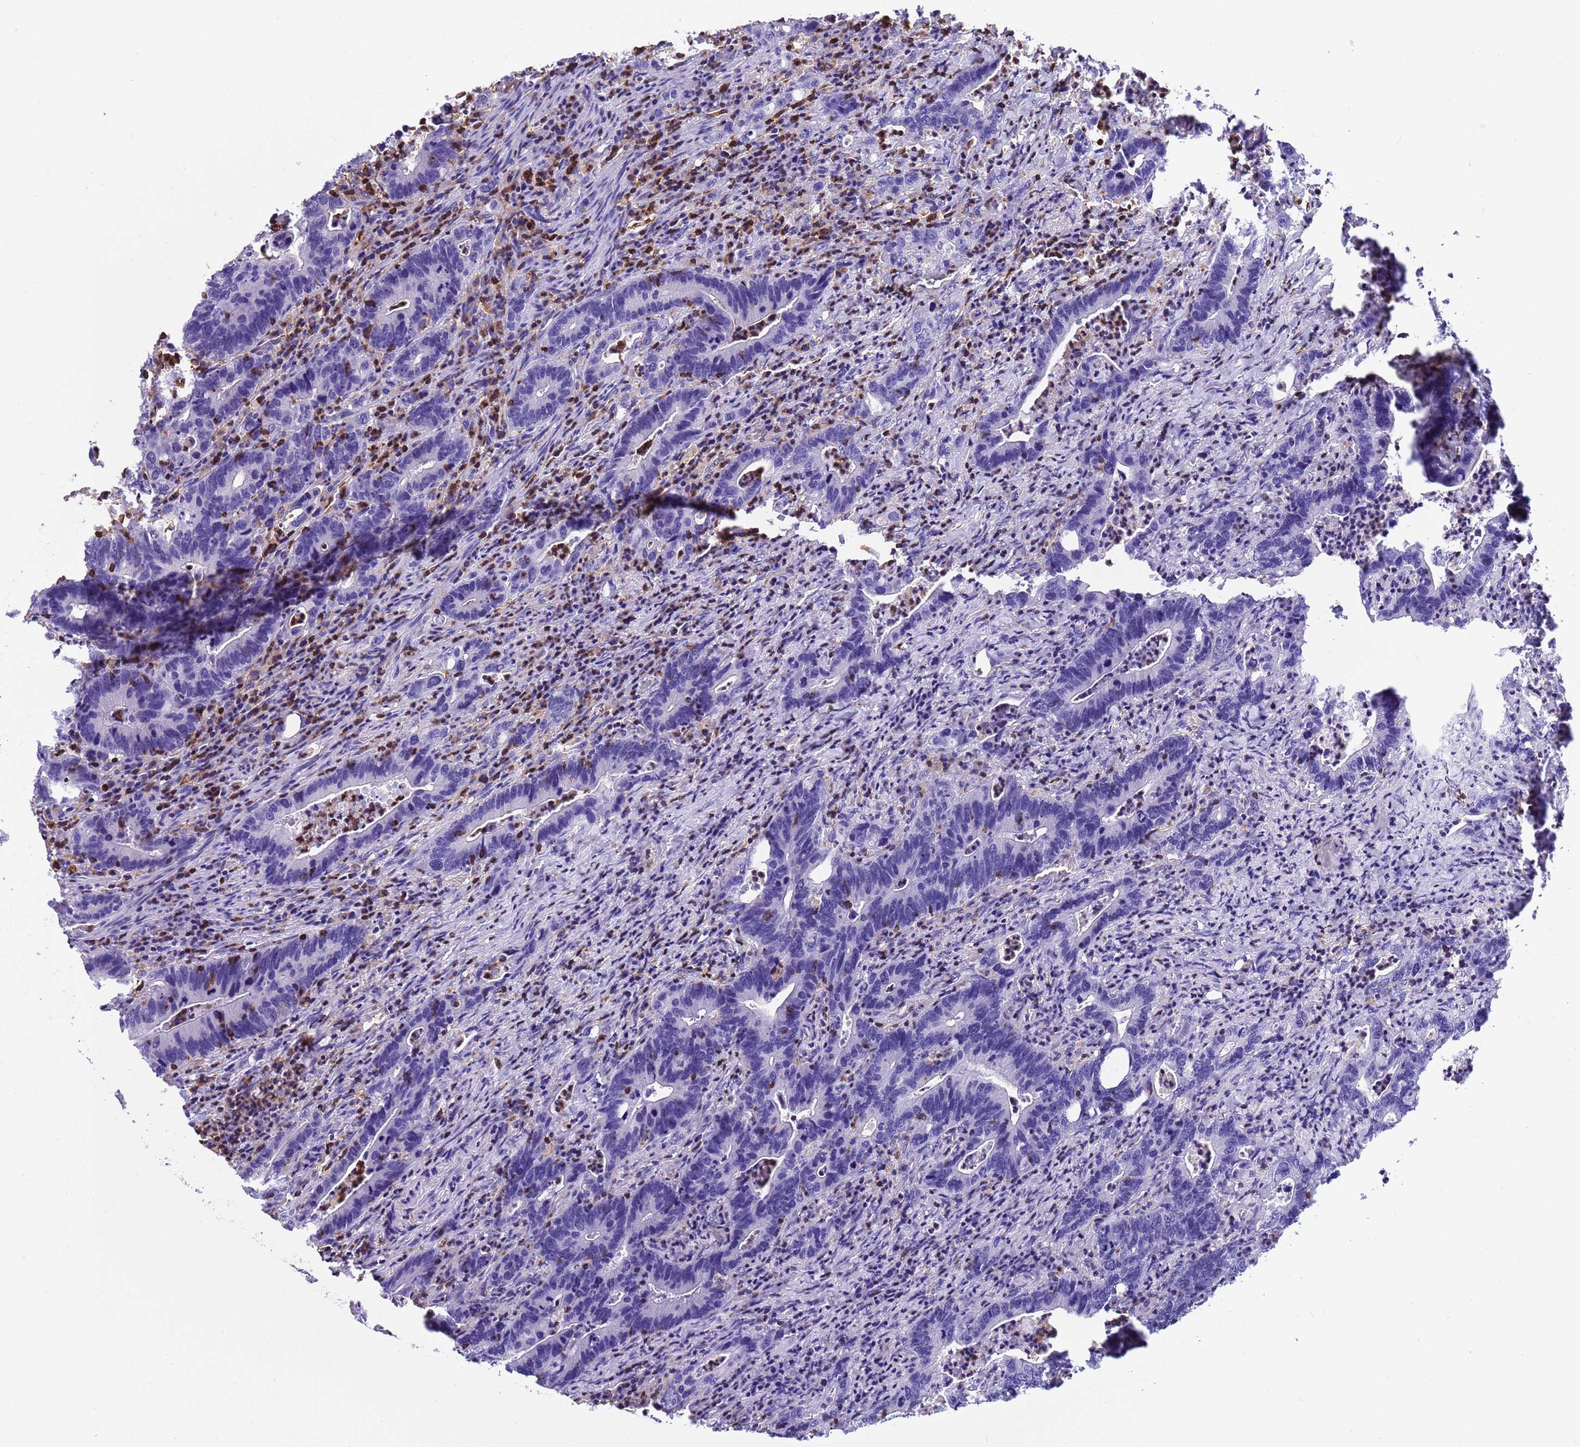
{"staining": {"intensity": "negative", "quantity": "none", "location": "none"}, "tissue": "colorectal cancer", "cell_type": "Tumor cells", "image_type": "cancer", "snomed": [{"axis": "morphology", "description": "Adenocarcinoma, NOS"}, {"axis": "topography", "description": "Colon"}], "caption": "Immunohistochemical staining of colorectal adenocarcinoma exhibits no significant expression in tumor cells.", "gene": "IRF5", "patient": {"sex": "female", "age": 75}}